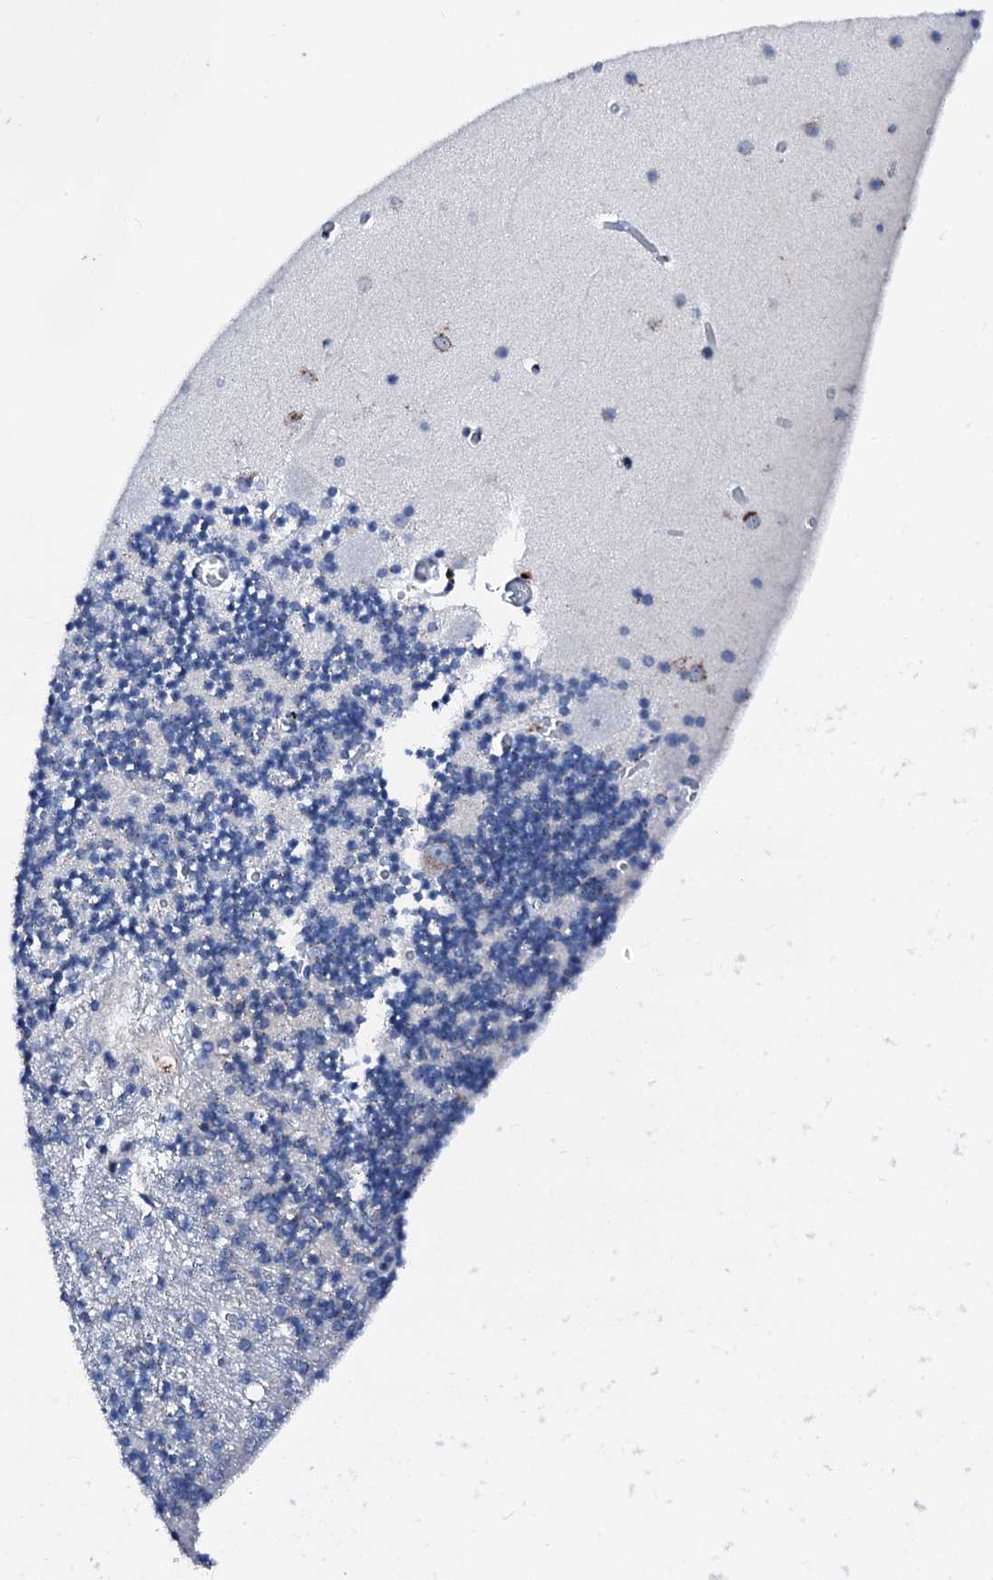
{"staining": {"intensity": "negative", "quantity": "none", "location": "none"}, "tissue": "cerebellum", "cell_type": "Cells in granular layer", "image_type": "normal", "snomed": [{"axis": "morphology", "description": "Normal tissue, NOS"}, {"axis": "topography", "description": "Cerebellum"}], "caption": "DAB (3,3'-diaminobenzidine) immunohistochemical staining of normal cerebellum reveals no significant staining in cells in granular layer.", "gene": "TRAFD1", "patient": {"sex": "female", "age": 28}}